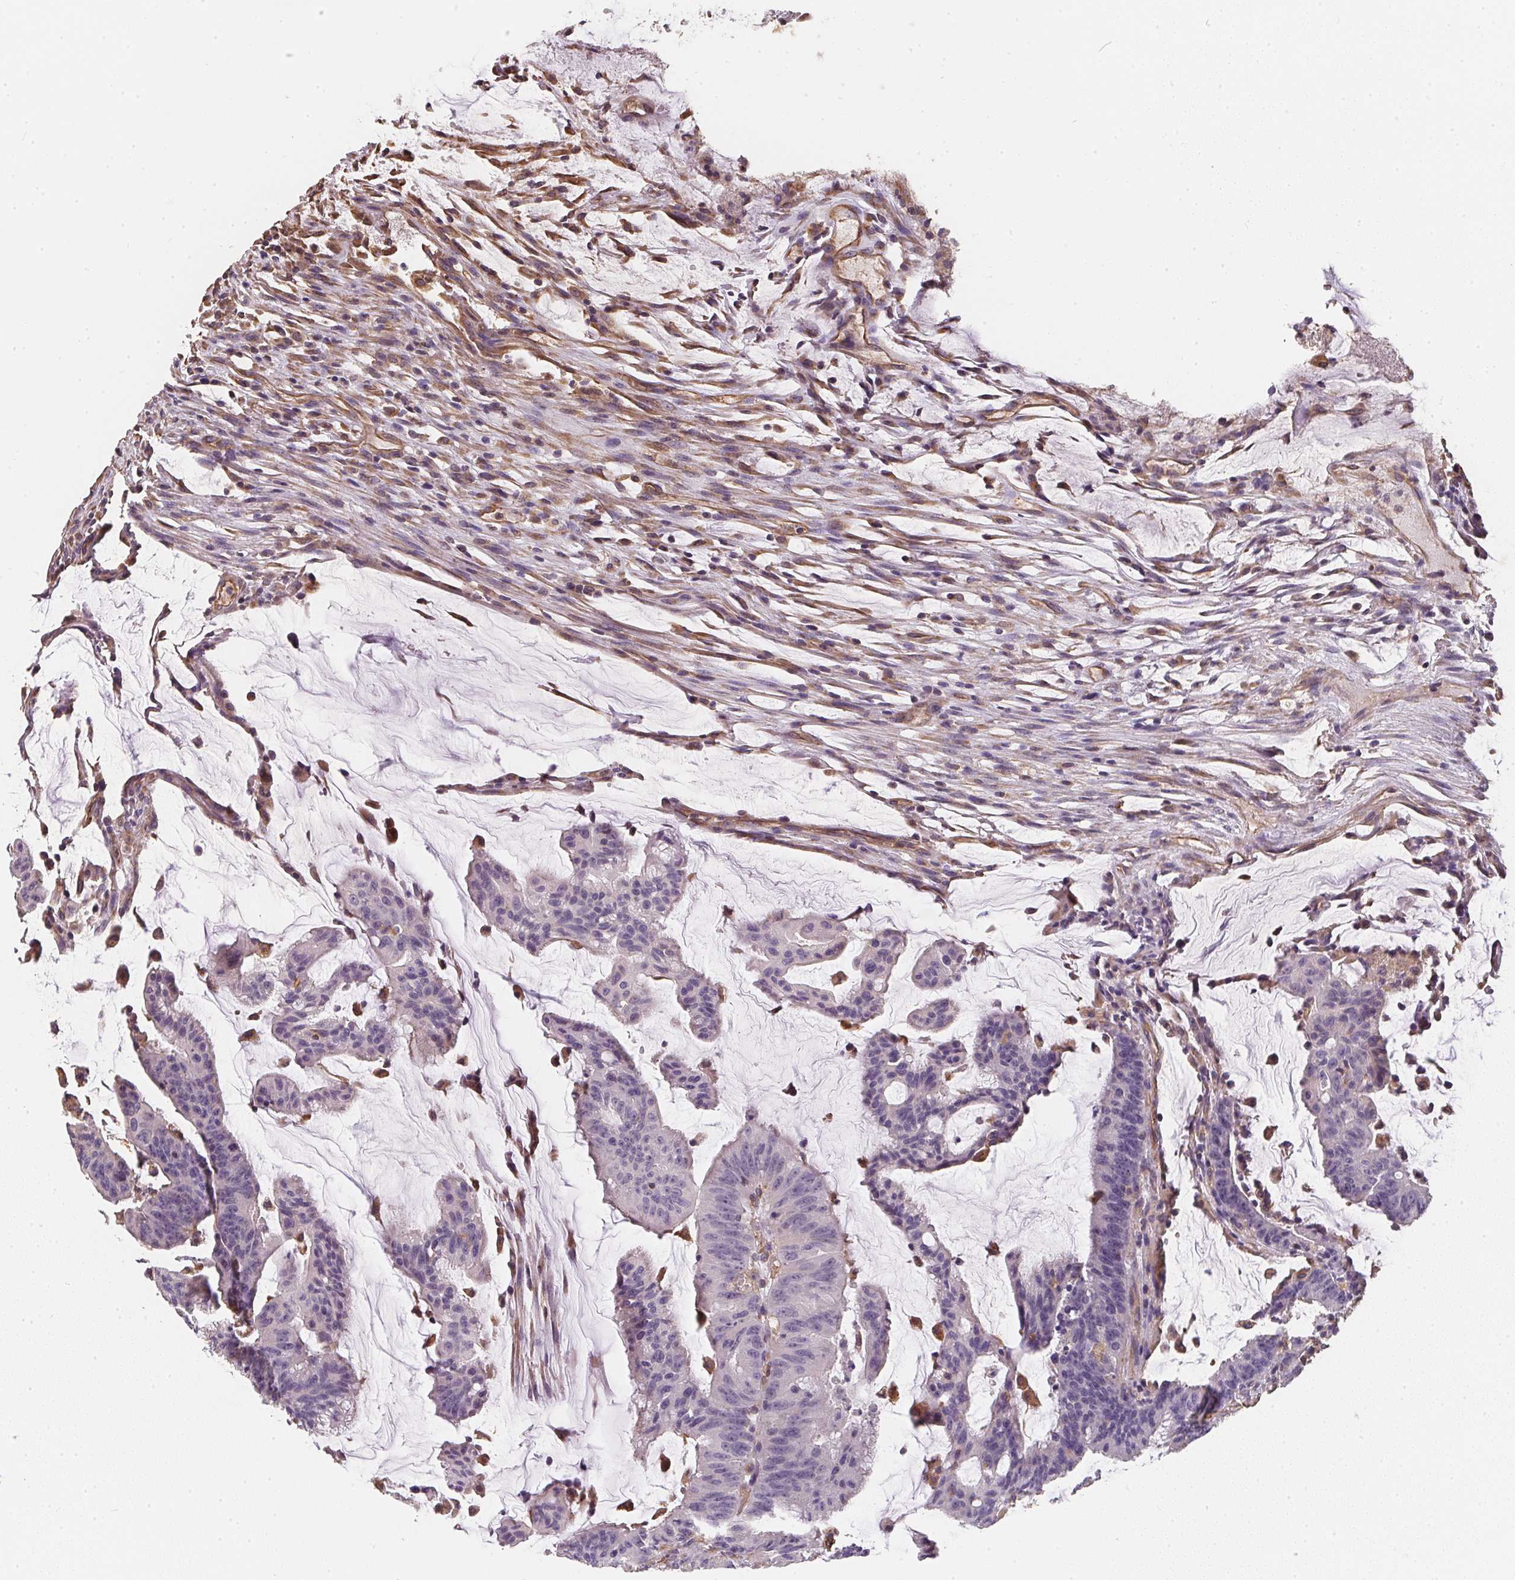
{"staining": {"intensity": "negative", "quantity": "none", "location": "none"}, "tissue": "colorectal cancer", "cell_type": "Tumor cells", "image_type": "cancer", "snomed": [{"axis": "morphology", "description": "Adenocarcinoma, NOS"}, {"axis": "topography", "description": "Colon"}], "caption": "Tumor cells are negative for brown protein staining in colorectal adenocarcinoma.", "gene": "TBKBP1", "patient": {"sex": "female", "age": 78}}